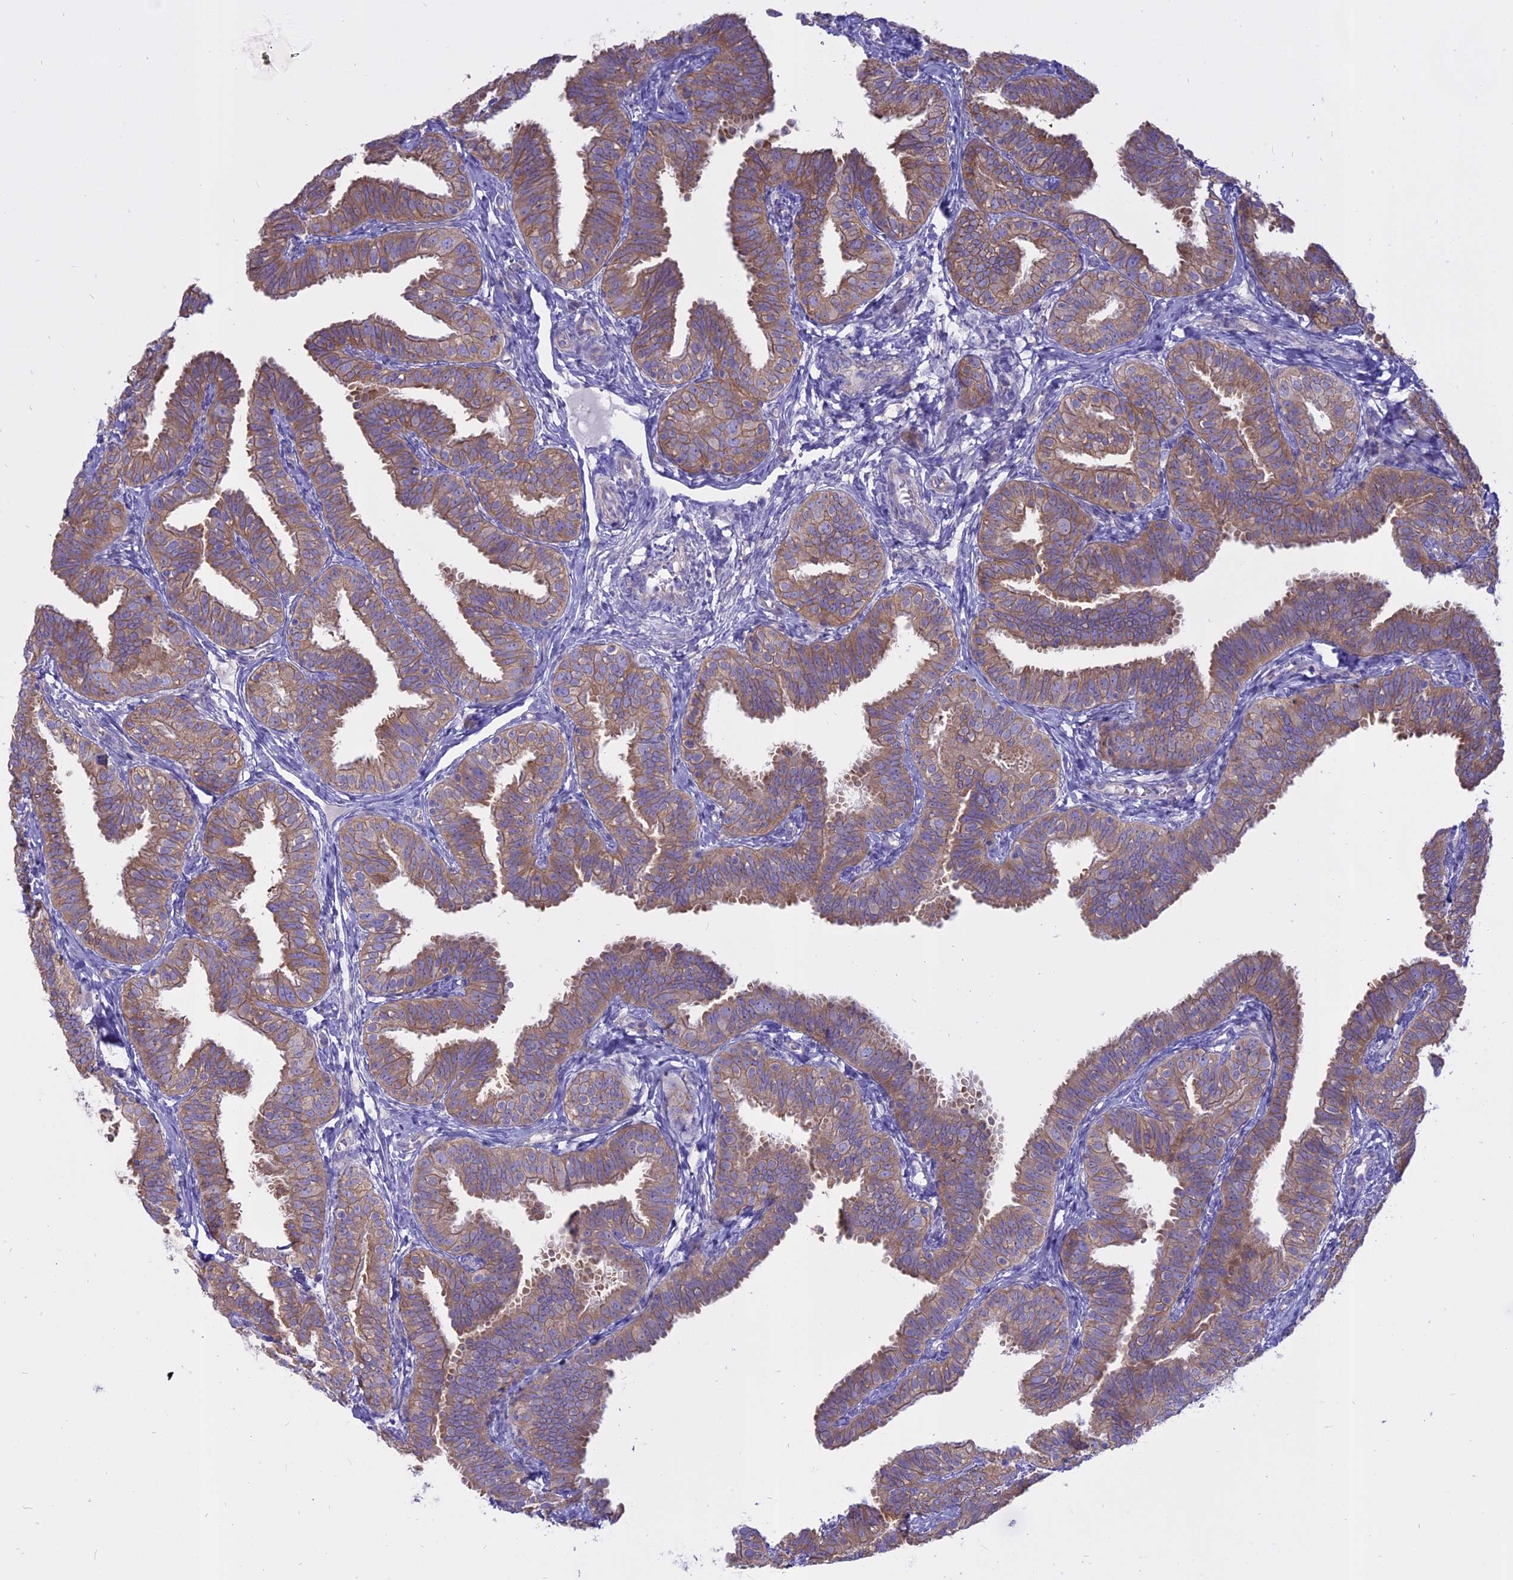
{"staining": {"intensity": "moderate", "quantity": ">75%", "location": "cytoplasmic/membranous"}, "tissue": "fallopian tube", "cell_type": "Glandular cells", "image_type": "normal", "snomed": [{"axis": "morphology", "description": "Normal tissue, NOS"}, {"axis": "topography", "description": "Fallopian tube"}], "caption": "IHC of unremarkable fallopian tube reveals medium levels of moderate cytoplasmic/membranous expression in about >75% of glandular cells.", "gene": "AHCYL1", "patient": {"sex": "female", "age": 35}}